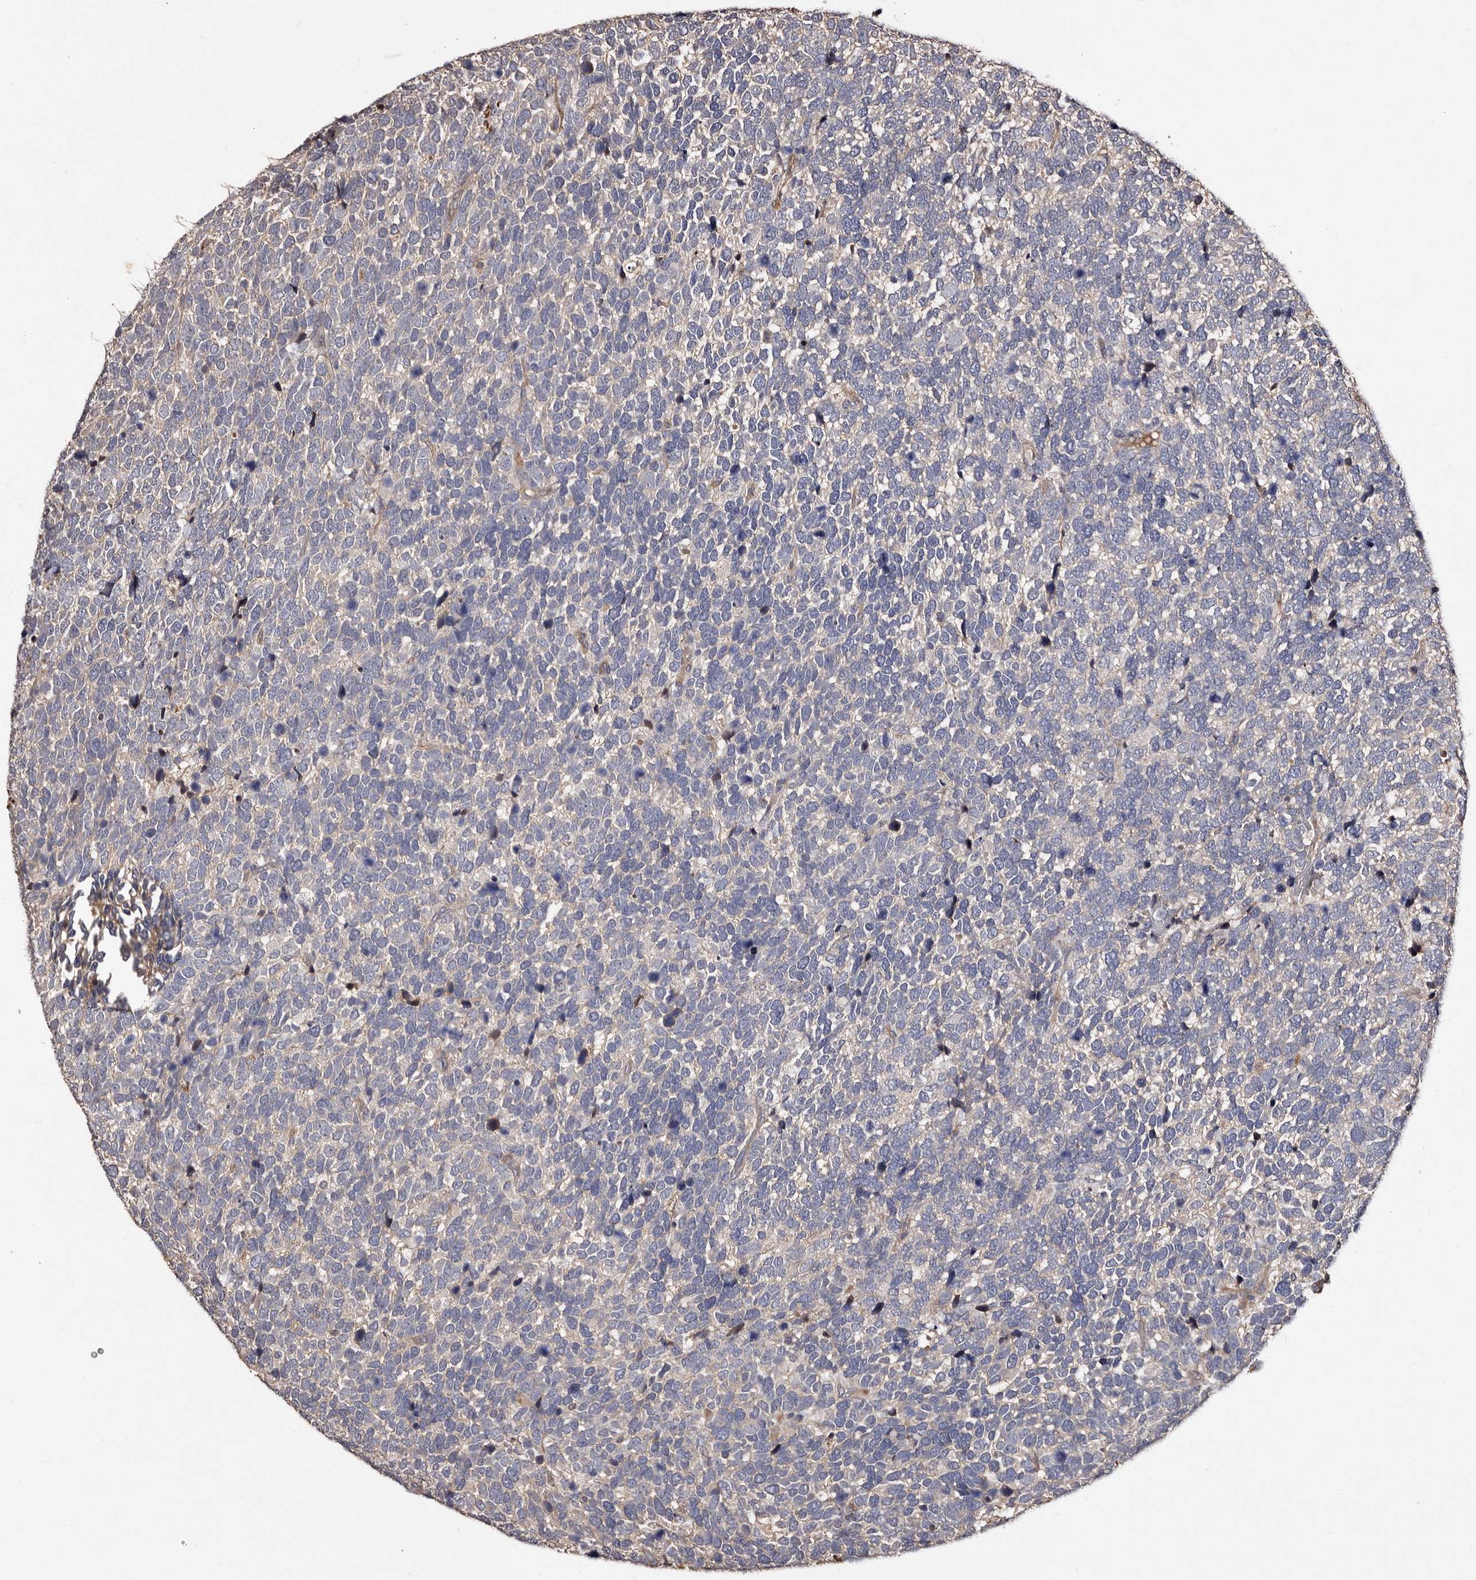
{"staining": {"intensity": "negative", "quantity": "none", "location": "none"}, "tissue": "urothelial cancer", "cell_type": "Tumor cells", "image_type": "cancer", "snomed": [{"axis": "morphology", "description": "Urothelial carcinoma, High grade"}, {"axis": "topography", "description": "Urinary bladder"}], "caption": "Tumor cells are negative for brown protein staining in high-grade urothelial carcinoma.", "gene": "PRKD3", "patient": {"sex": "female", "age": 82}}